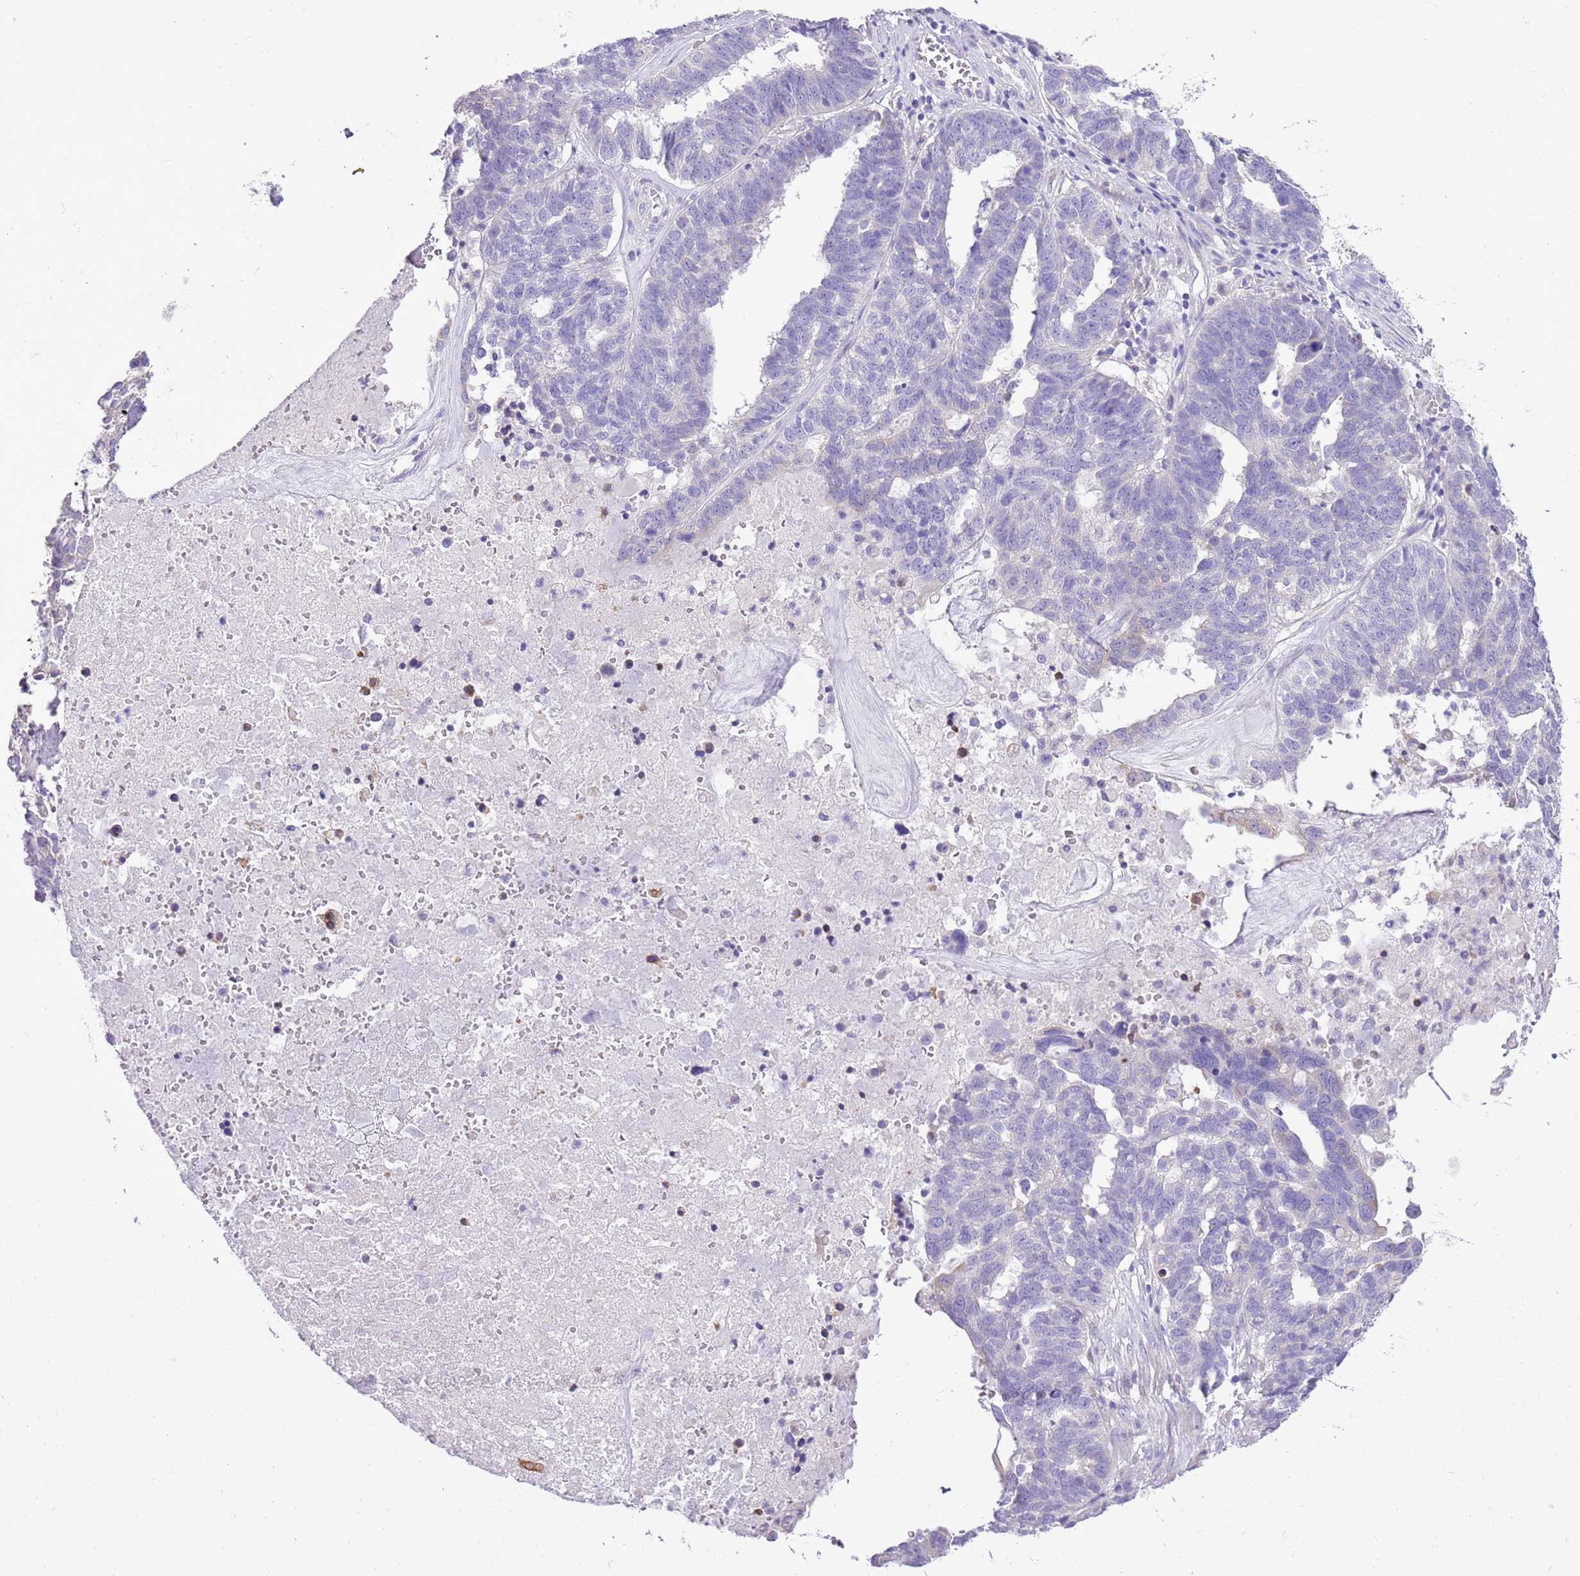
{"staining": {"intensity": "negative", "quantity": "none", "location": "none"}, "tissue": "ovarian cancer", "cell_type": "Tumor cells", "image_type": "cancer", "snomed": [{"axis": "morphology", "description": "Cystadenocarcinoma, serous, NOS"}, {"axis": "topography", "description": "Ovary"}], "caption": "A high-resolution photomicrograph shows immunohistochemistry (IHC) staining of serous cystadenocarcinoma (ovarian), which demonstrates no significant positivity in tumor cells. Brightfield microscopy of immunohistochemistry (IHC) stained with DAB (3,3'-diaminobenzidine) (brown) and hematoxylin (blue), captured at high magnification.", "gene": "AAR2", "patient": {"sex": "female", "age": 59}}